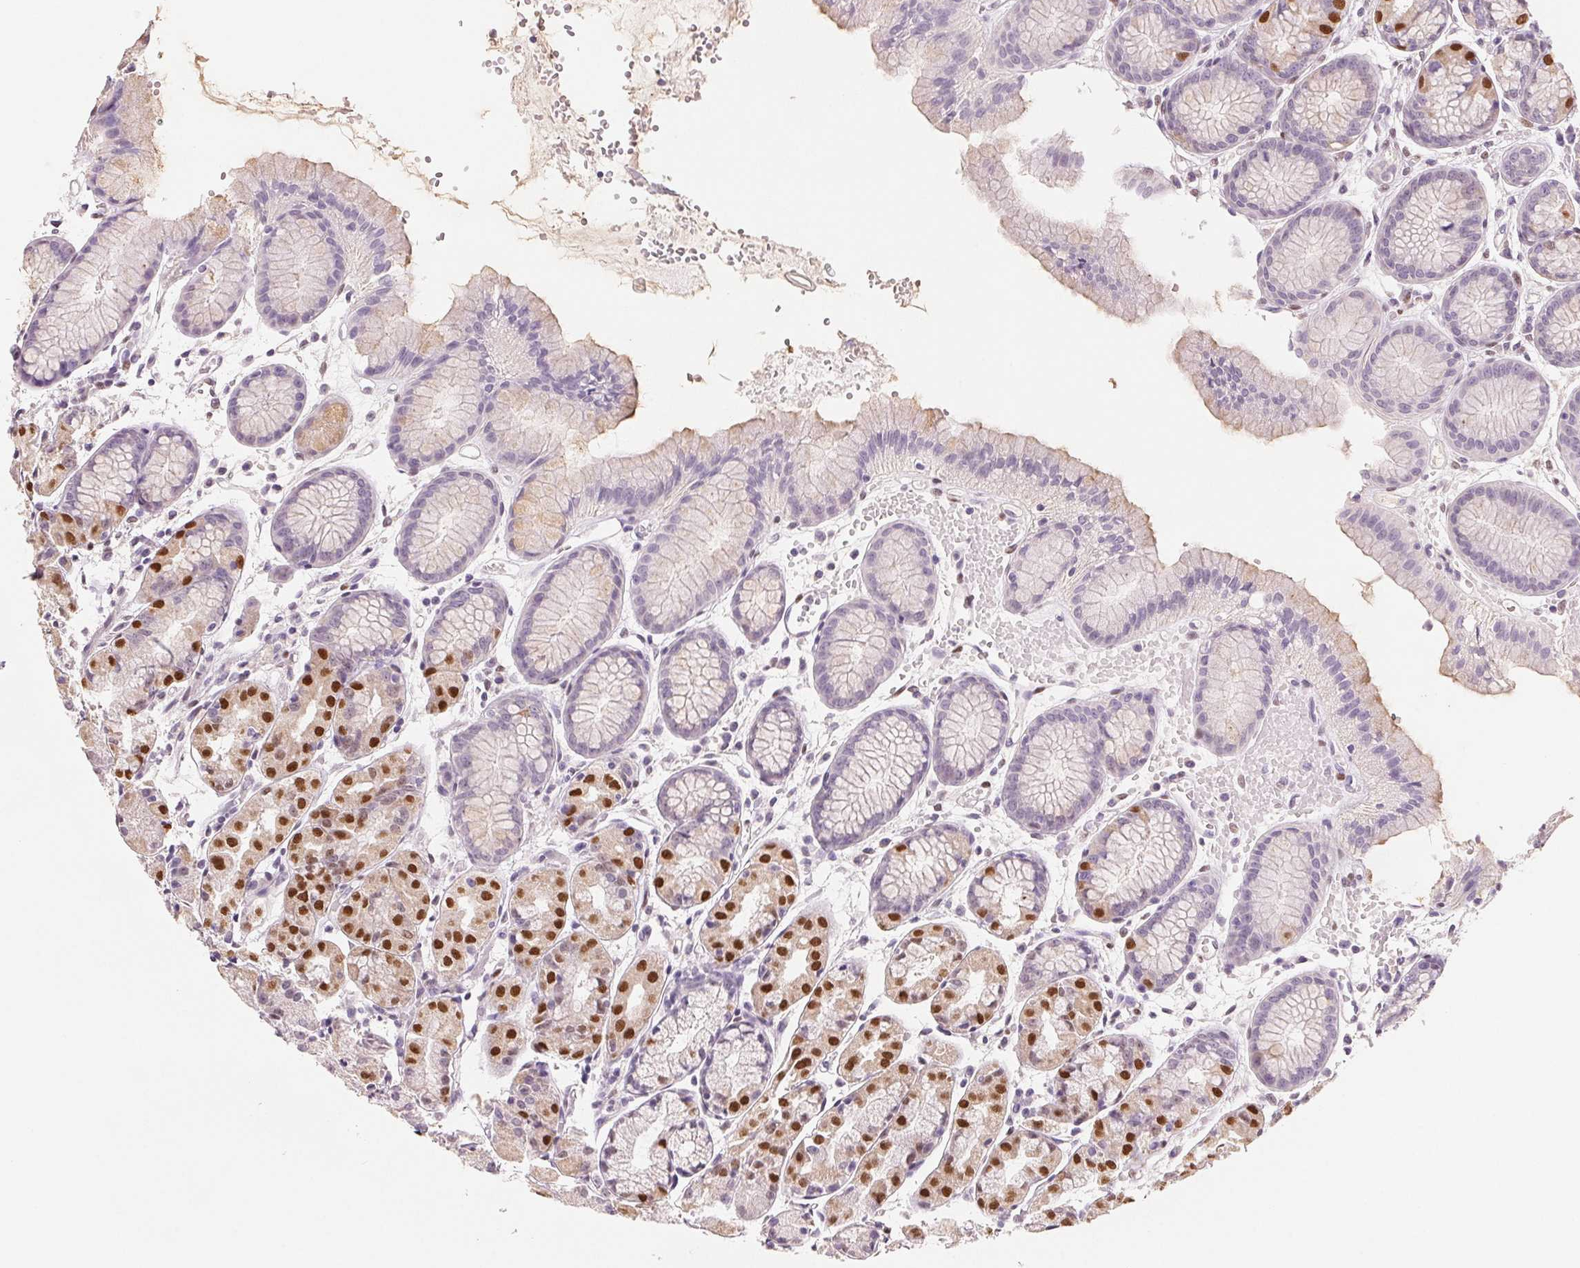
{"staining": {"intensity": "strong", "quantity": "<25%", "location": "nuclear"}, "tissue": "stomach", "cell_type": "Glandular cells", "image_type": "normal", "snomed": [{"axis": "morphology", "description": "Normal tissue, NOS"}, {"axis": "topography", "description": "Stomach, upper"}], "caption": "A medium amount of strong nuclear positivity is identified in approximately <25% of glandular cells in normal stomach.", "gene": "SMARCD3", "patient": {"sex": "male", "age": 47}}